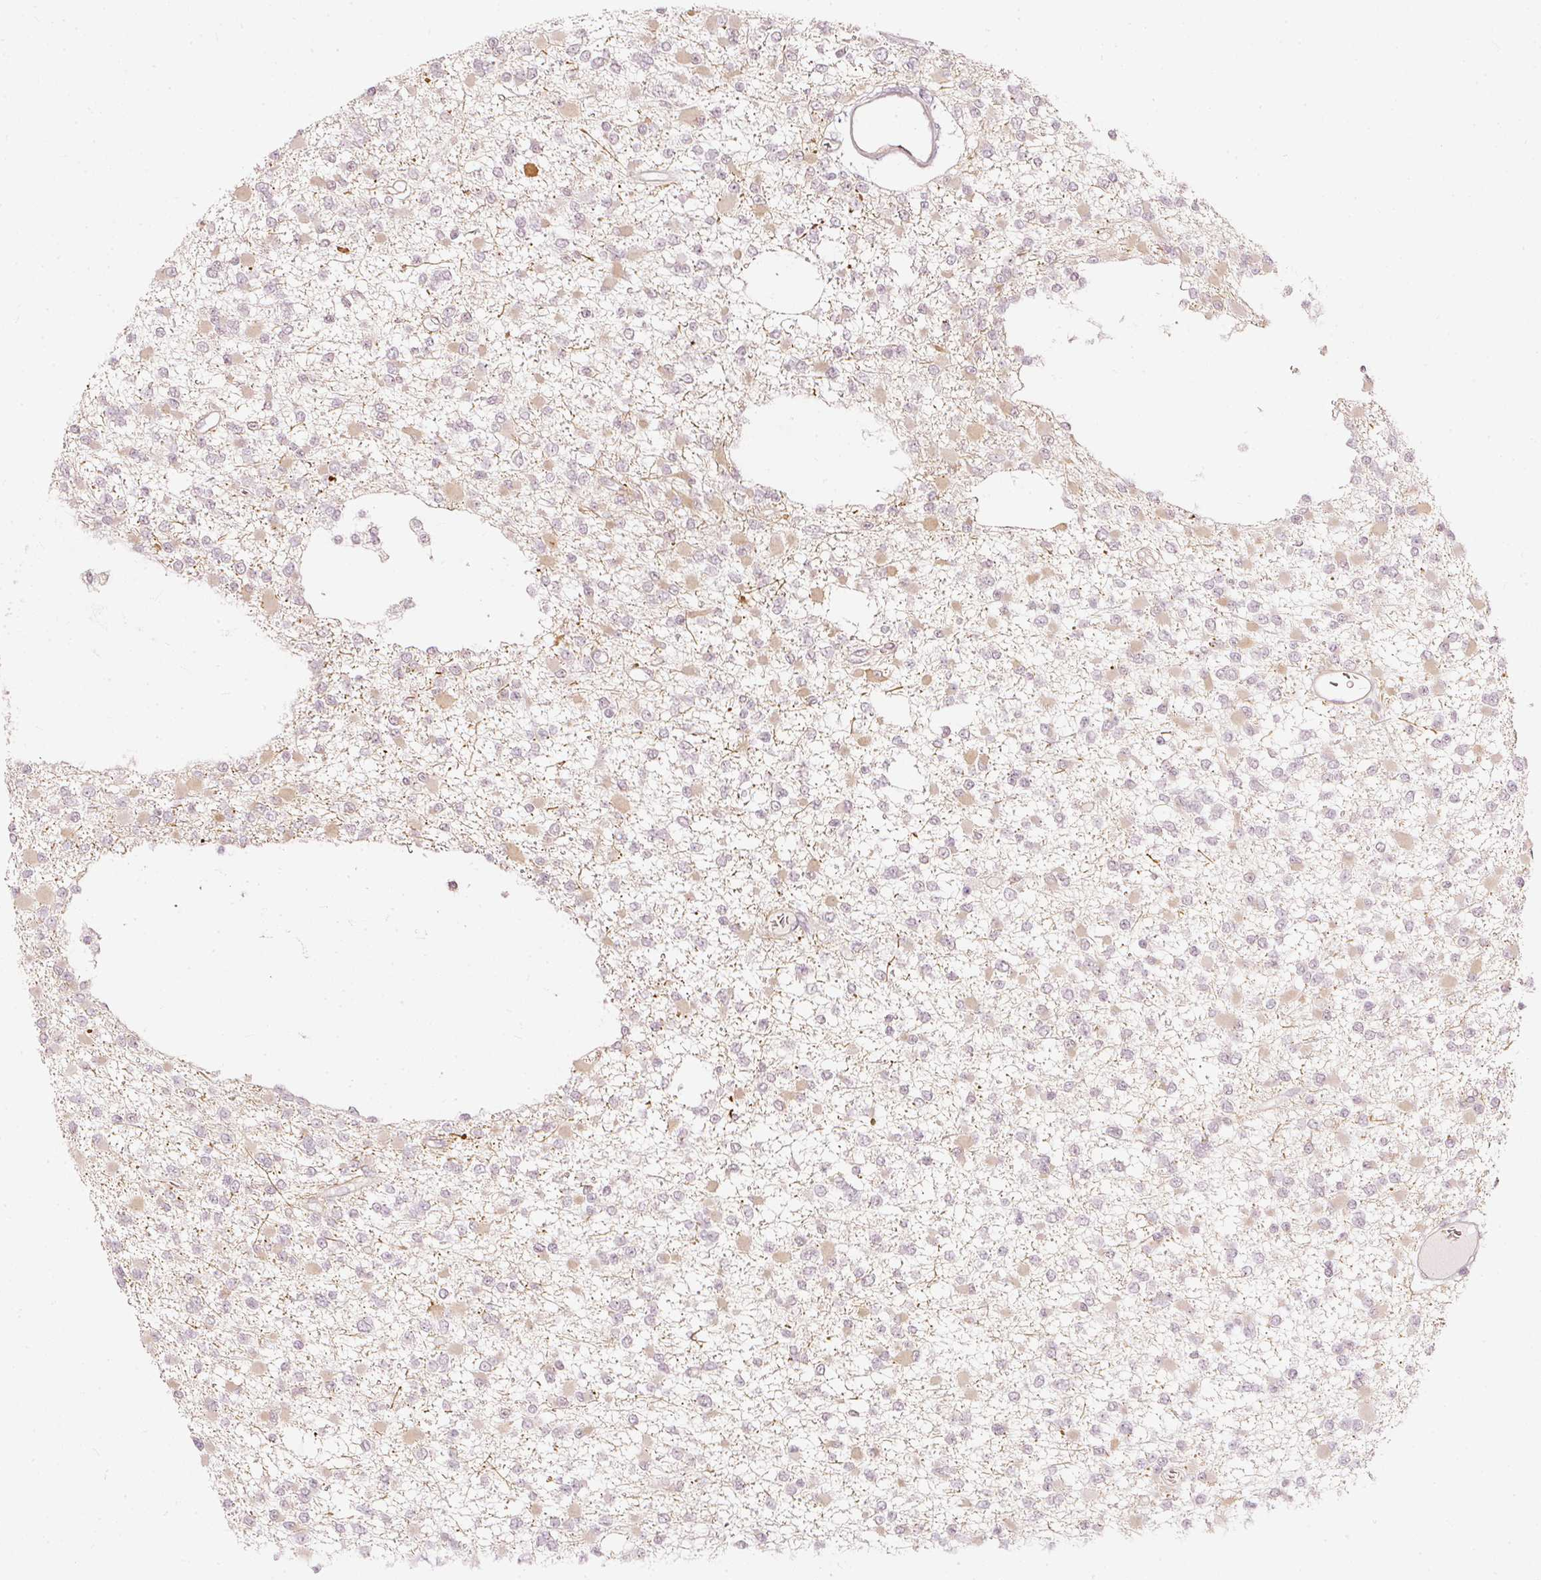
{"staining": {"intensity": "weak", "quantity": "25%-75%", "location": "cytoplasmic/membranous"}, "tissue": "glioma", "cell_type": "Tumor cells", "image_type": "cancer", "snomed": [{"axis": "morphology", "description": "Glioma, malignant, Low grade"}, {"axis": "topography", "description": "Brain"}], "caption": "Protein analysis of malignant low-grade glioma tissue exhibits weak cytoplasmic/membranous staining in about 25%-75% of tumor cells.", "gene": "DRD2", "patient": {"sex": "female", "age": 22}}